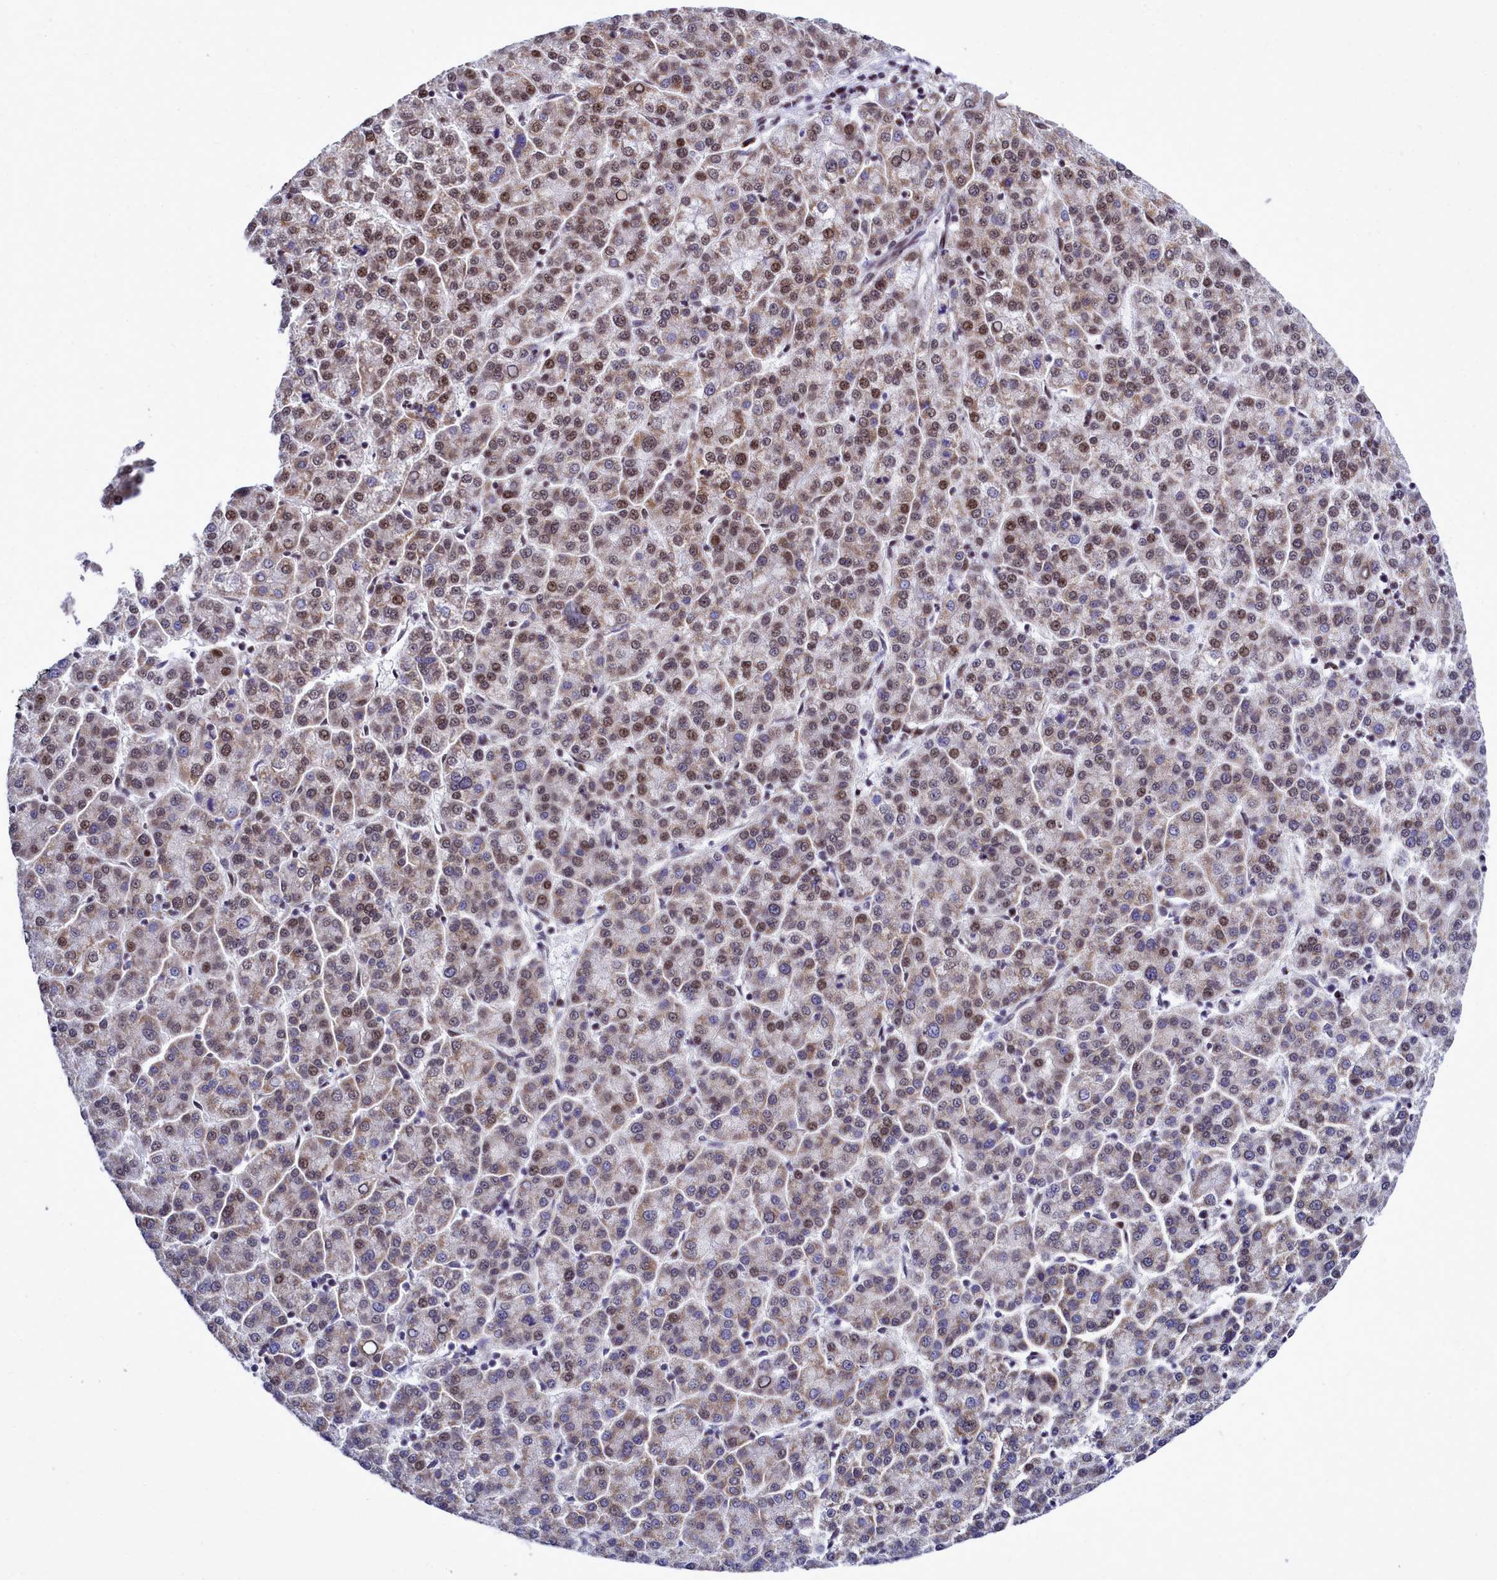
{"staining": {"intensity": "moderate", "quantity": "25%-75%", "location": "cytoplasmic/membranous,nuclear"}, "tissue": "liver cancer", "cell_type": "Tumor cells", "image_type": "cancer", "snomed": [{"axis": "morphology", "description": "Carcinoma, Hepatocellular, NOS"}, {"axis": "topography", "description": "Liver"}], "caption": "Human liver hepatocellular carcinoma stained for a protein (brown) demonstrates moderate cytoplasmic/membranous and nuclear positive expression in about 25%-75% of tumor cells.", "gene": "POM121L2", "patient": {"sex": "female", "age": 58}}